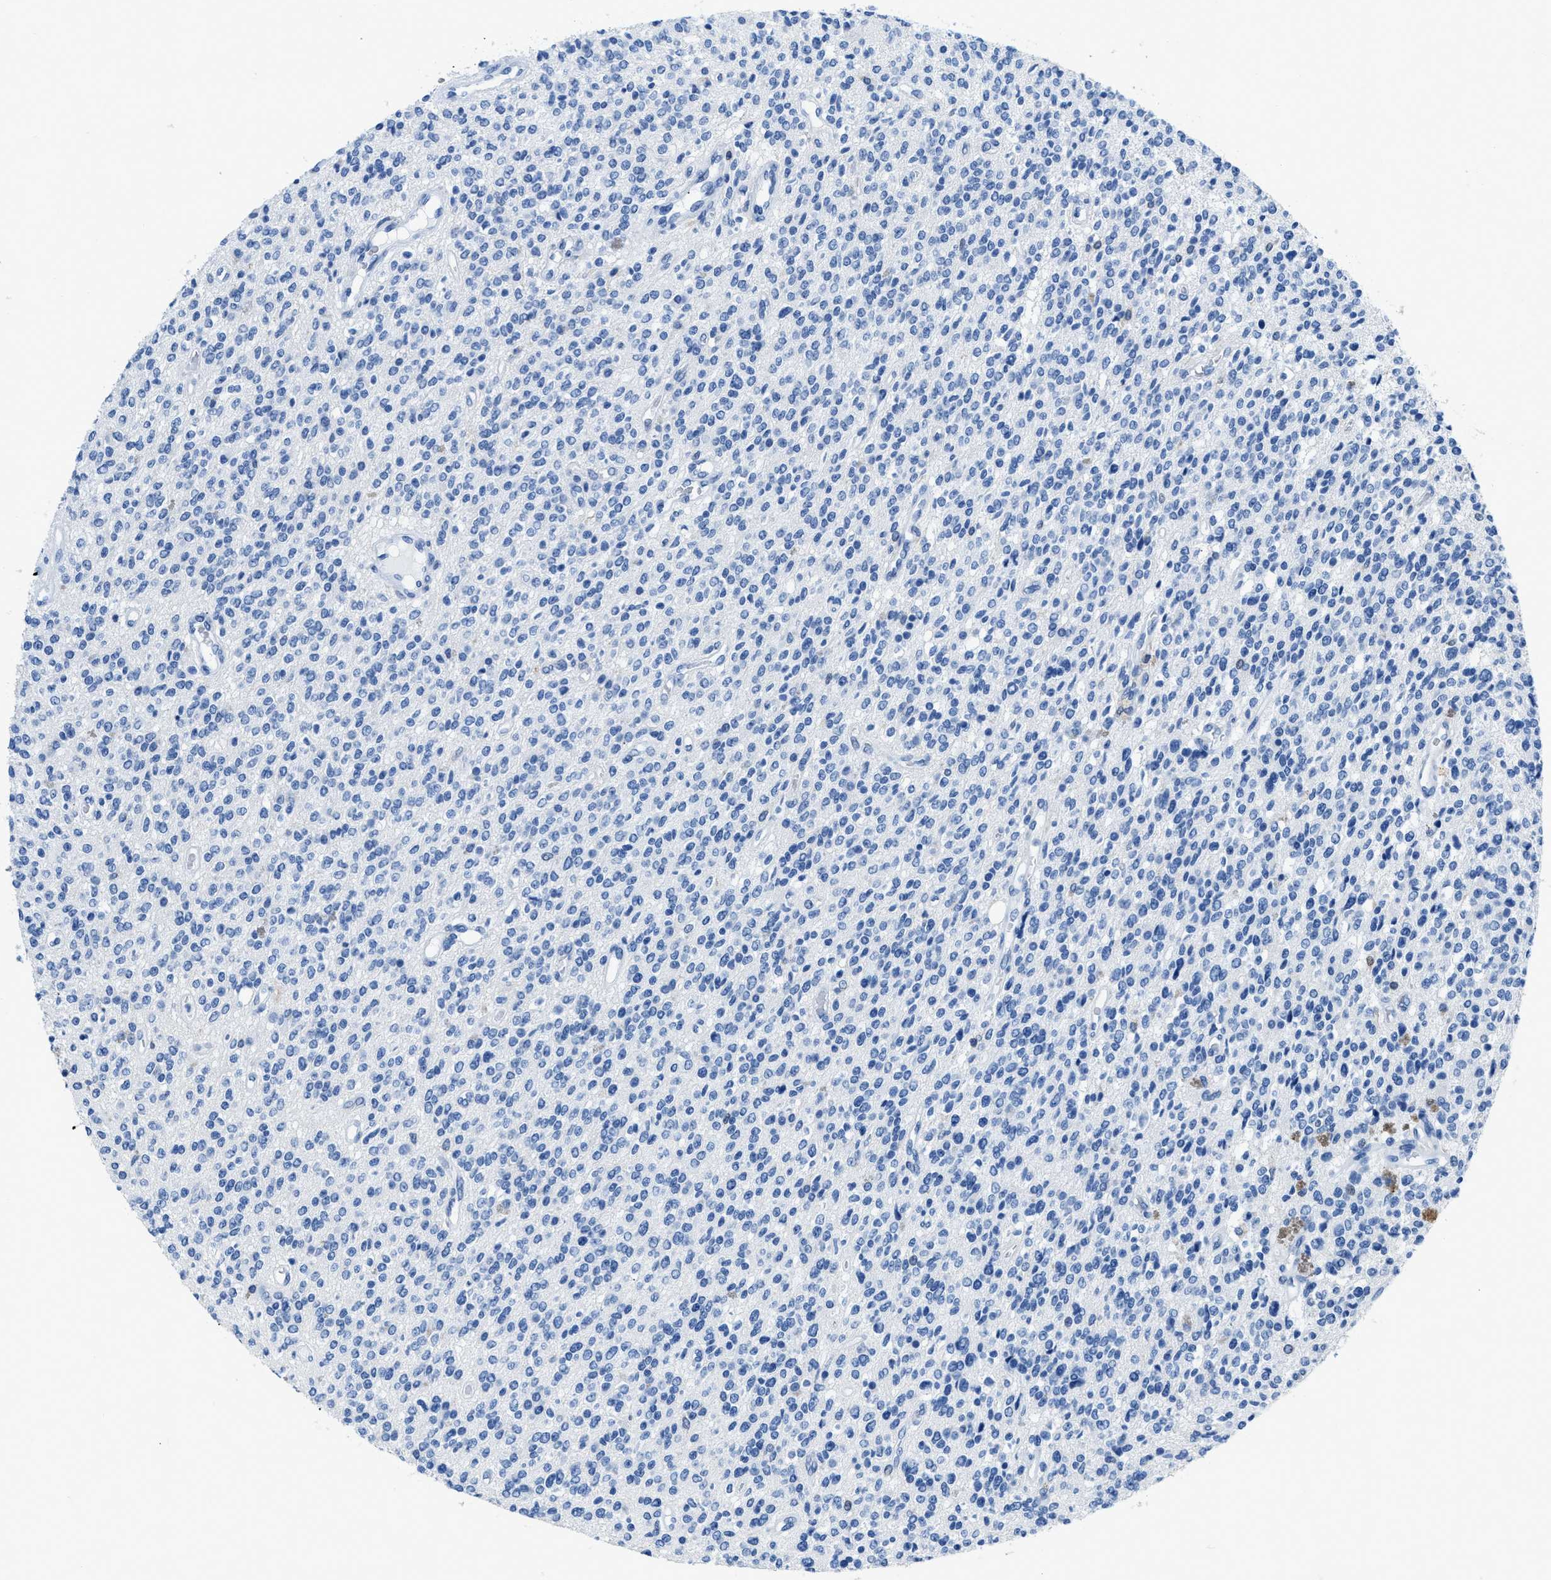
{"staining": {"intensity": "negative", "quantity": "none", "location": "none"}, "tissue": "glioma", "cell_type": "Tumor cells", "image_type": "cancer", "snomed": [{"axis": "morphology", "description": "Glioma, malignant, High grade"}, {"axis": "topography", "description": "Brain"}], "caption": "Tumor cells show no significant expression in malignant glioma (high-grade). (Stains: DAB immunohistochemistry with hematoxylin counter stain, Microscopy: brightfield microscopy at high magnification).", "gene": "NFATC2", "patient": {"sex": "male", "age": 34}}